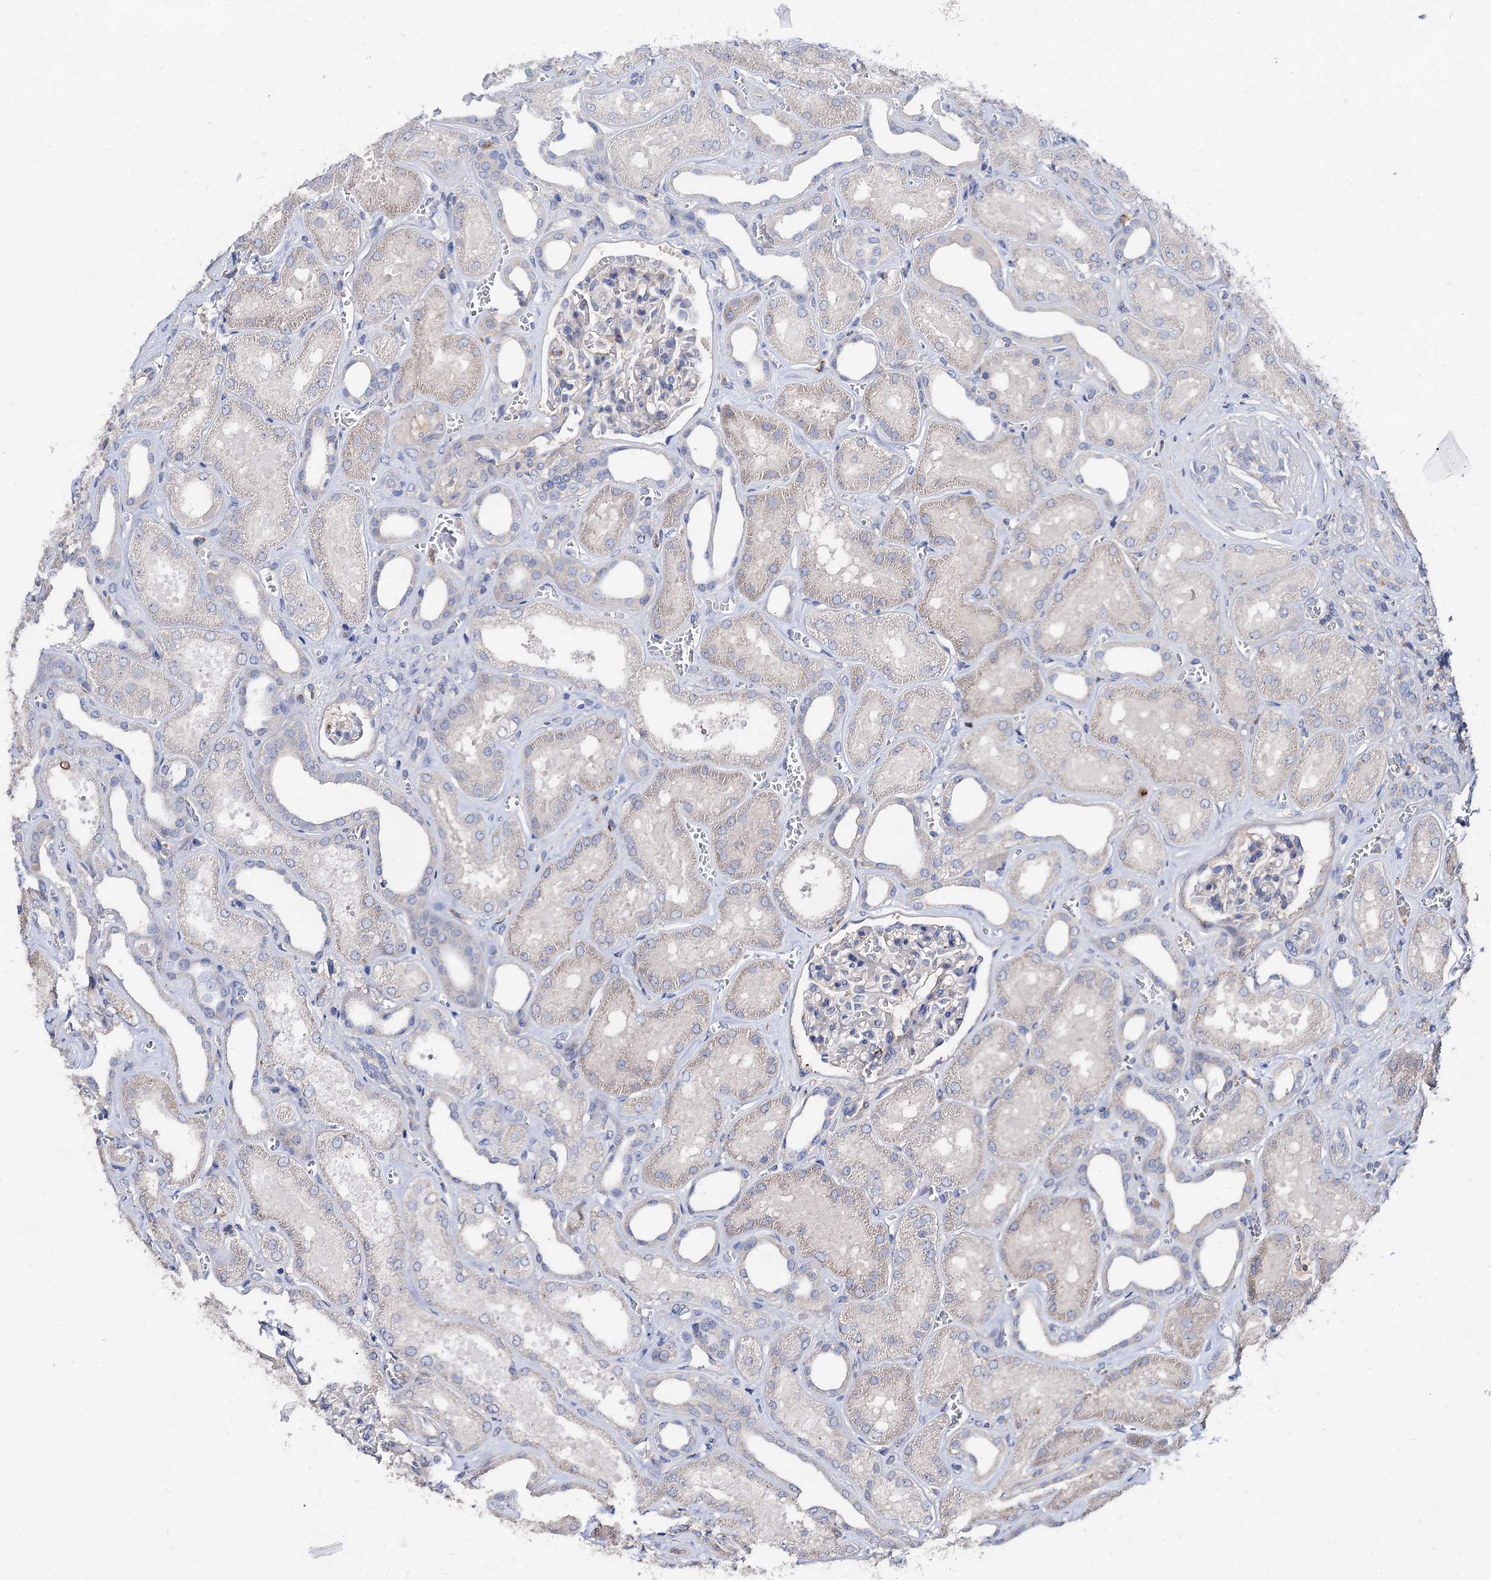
{"staining": {"intensity": "negative", "quantity": "none", "location": "none"}, "tissue": "kidney", "cell_type": "Cells in glomeruli", "image_type": "normal", "snomed": [{"axis": "morphology", "description": "Normal tissue, NOS"}, {"axis": "morphology", "description": "Adenocarcinoma, NOS"}, {"axis": "topography", "description": "Kidney"}], "caption": "A high-resolution histopathology image shows immunohistochemistry staining of normal kidney, which reveals no significant staining in cells in glomeruli.", "gene": "HVCN1", "patient": {"sex": "female", "age": 68}}